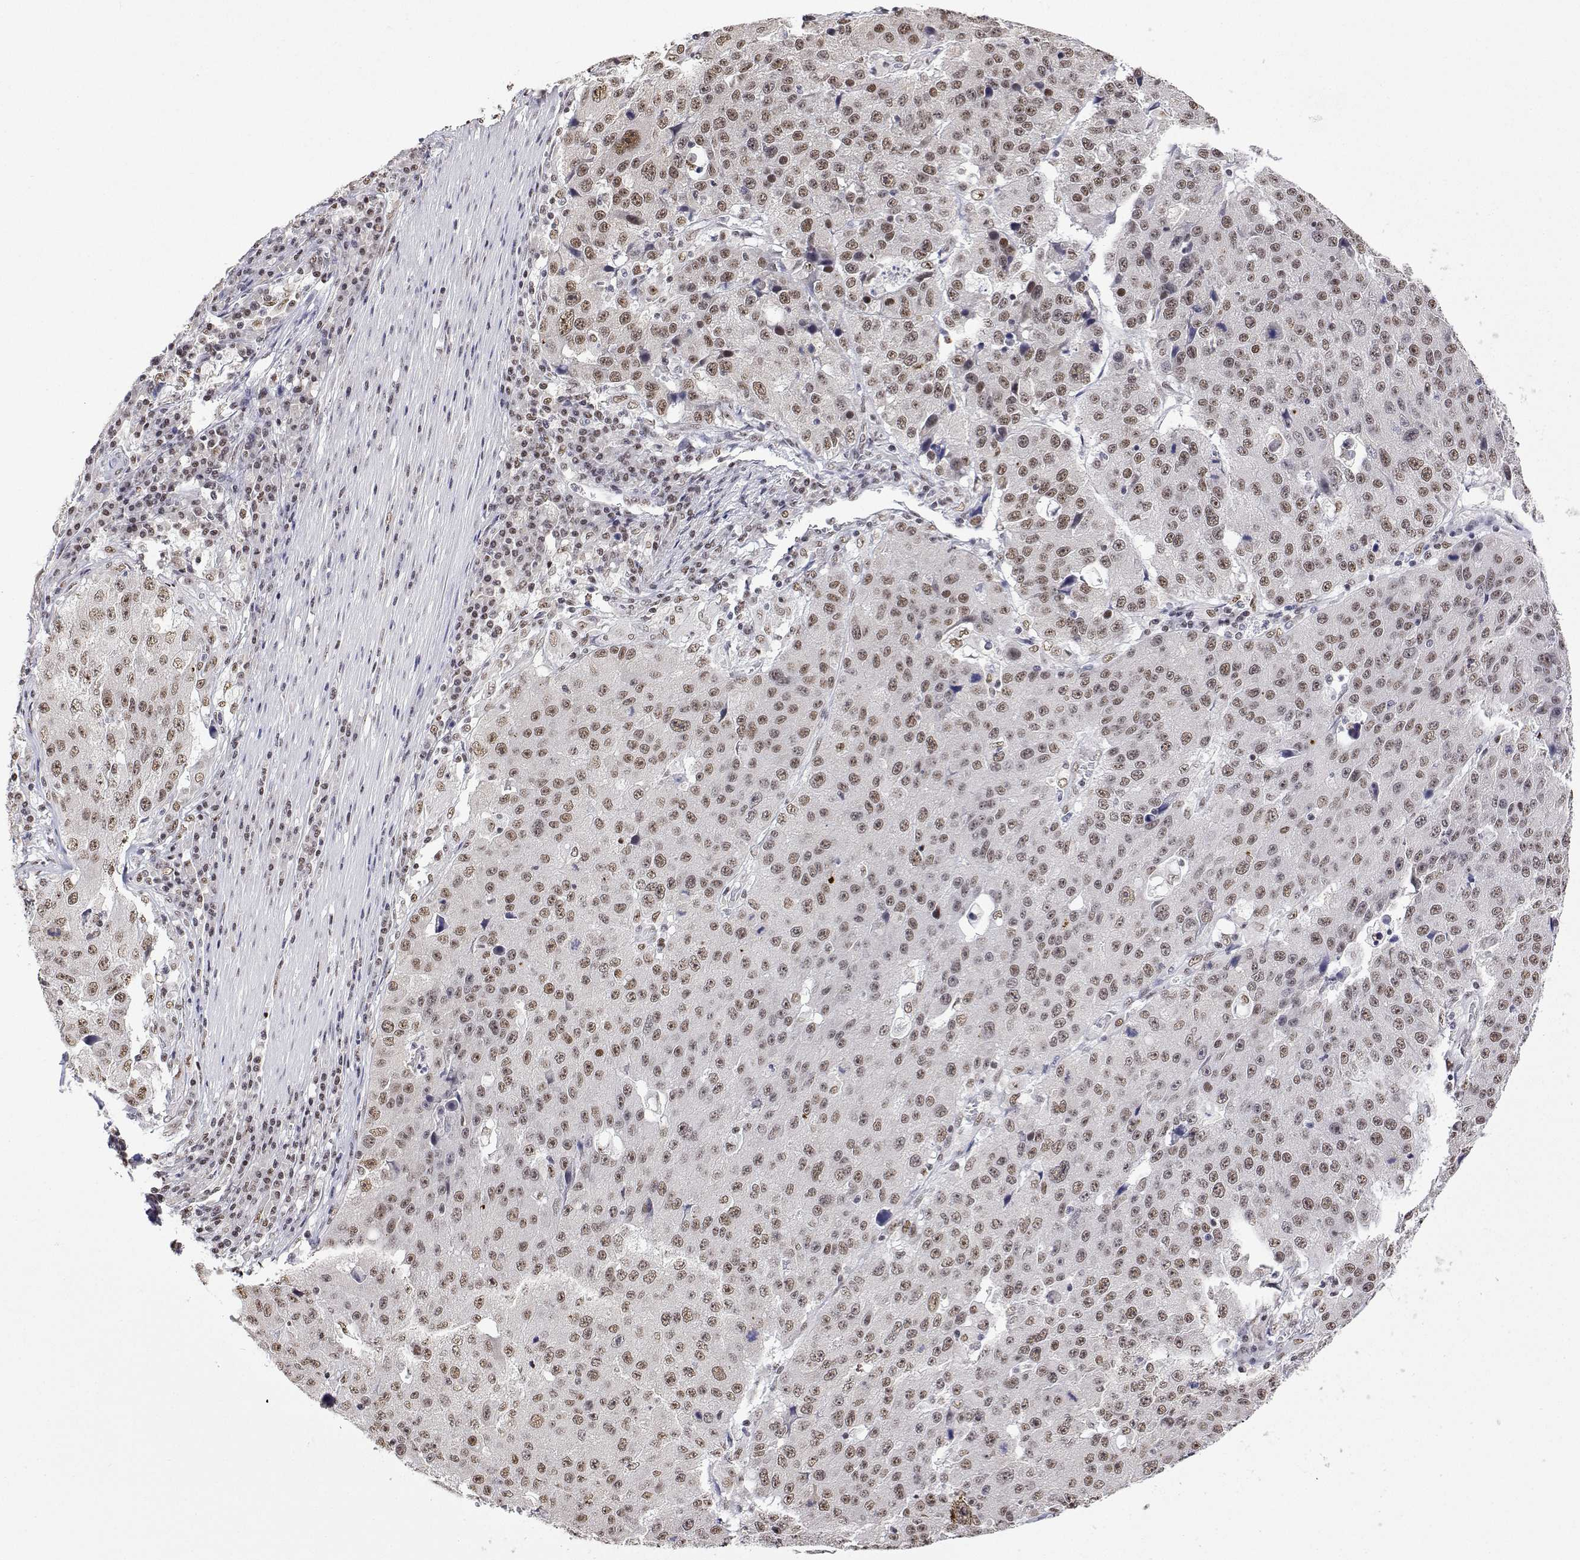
{"staining": {"intensity": "moderate", "quantity": ">75%", "location": "nuclear"}, "tissue": "stomach cancer", "cell_type": "Tumor cells", "image_type": "cancer", "snomed": [{"axis": "morphology", "description": "Adenocarcinoma, NOS"}, {"axis": "topography", "description": "Stomach"}], "caption": "Human stomach adenocarcinoma stained for a protein (brown) demonstrates moderate nuclear positive positivity in about >75% of tumor cells.", "gene": "ADAR", "patient": {"sex": "male", "age": 71}}